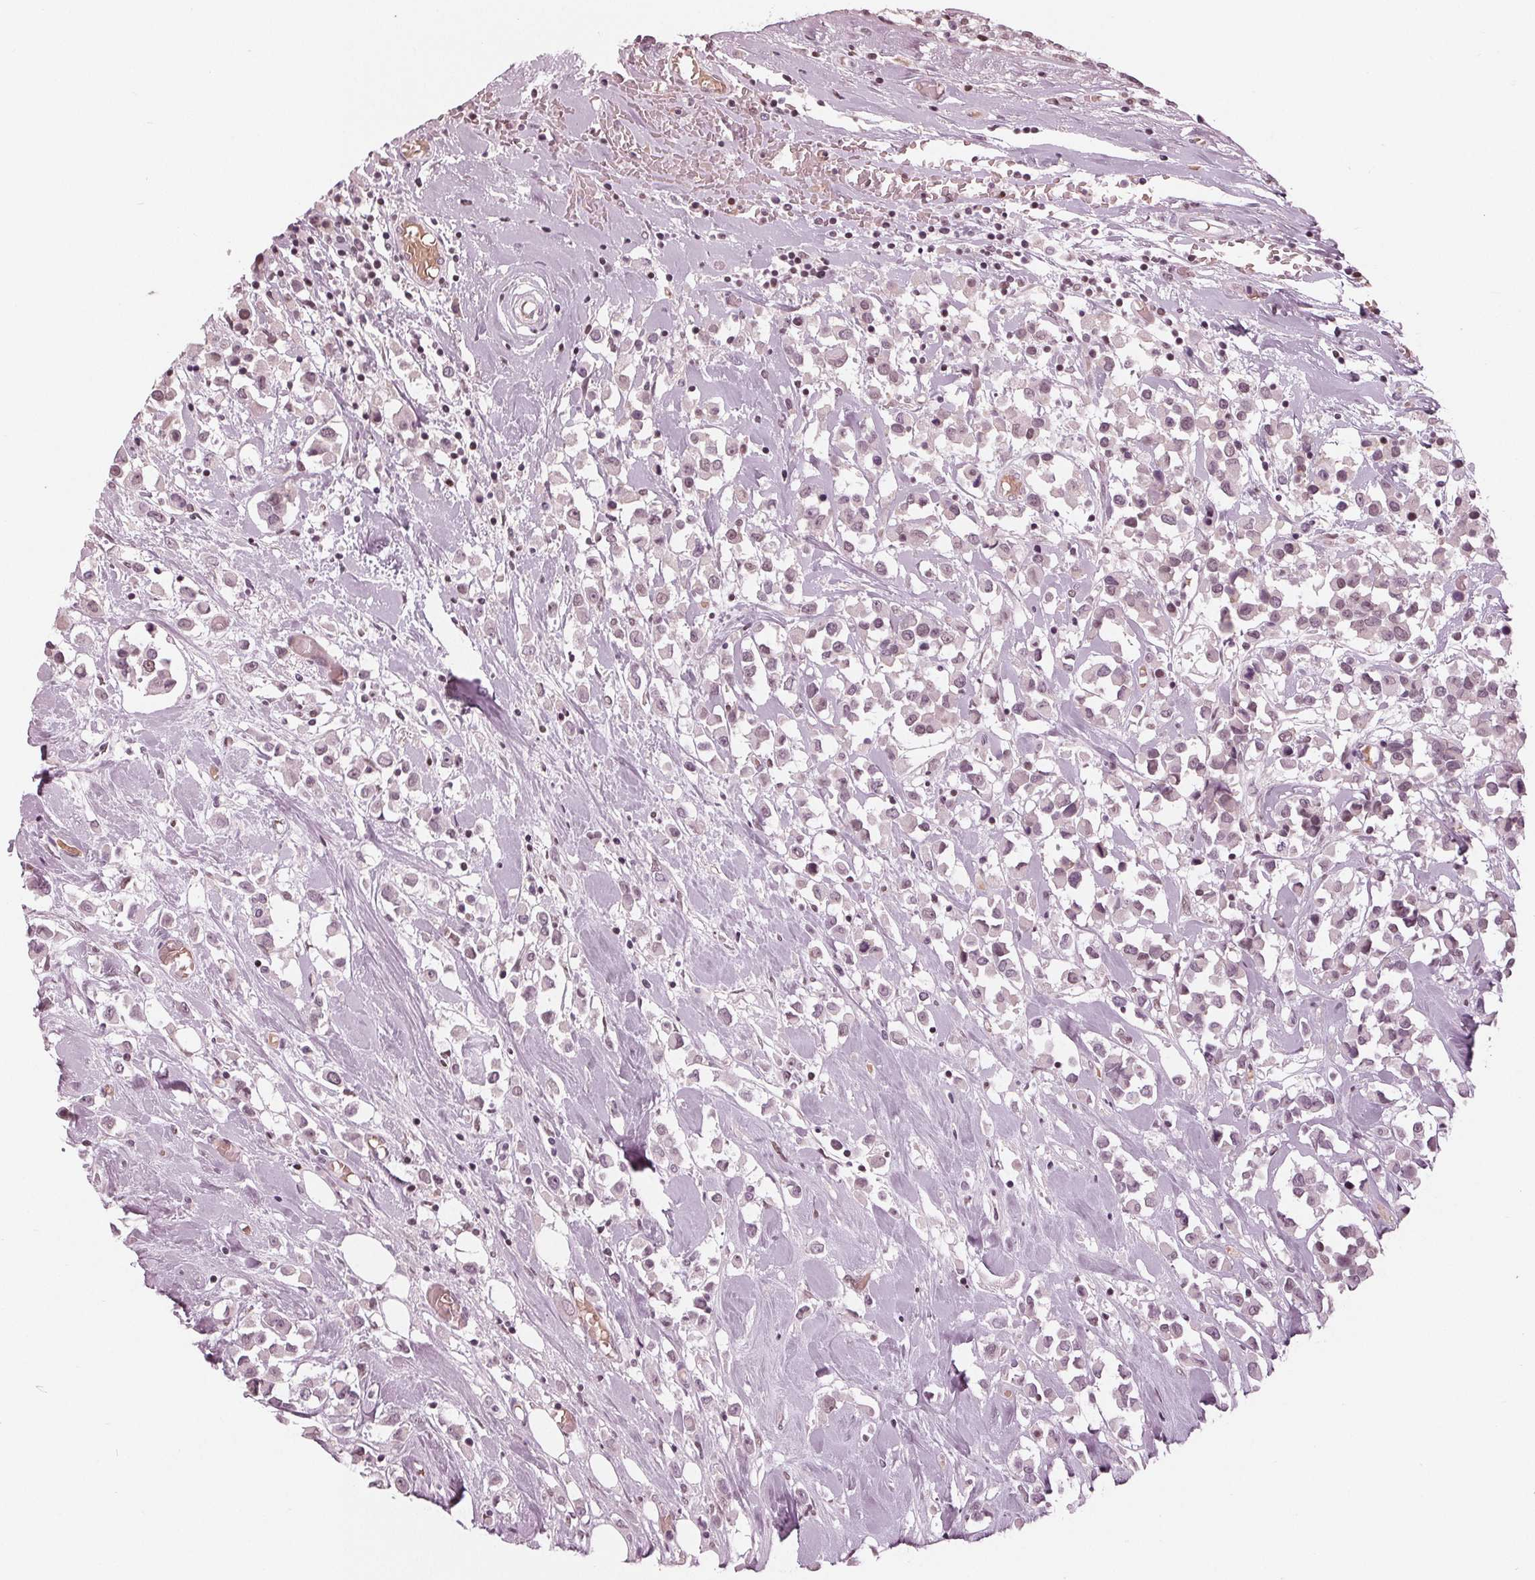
{"staining": {"intensity": "moderate", "quantity": "<25%", "location": "nuclear"}, "tissue": "breast cancer", "cell_type": "Tumor cells", "image_type": "cancer", "snomed": [{"axis": "morphology", "description": "Duct carcinoma"}, {"axis": "topography", "description": "Breast"}], "caption": "About <25% of tumor cells in human breast infiltrating ductal carcinoma reveal moderate nuclear protein positivity as visualized by brown immunohistochemical staining.", "gene": "DNMT3L", "patient": {"sex": "female", "age": 61}}